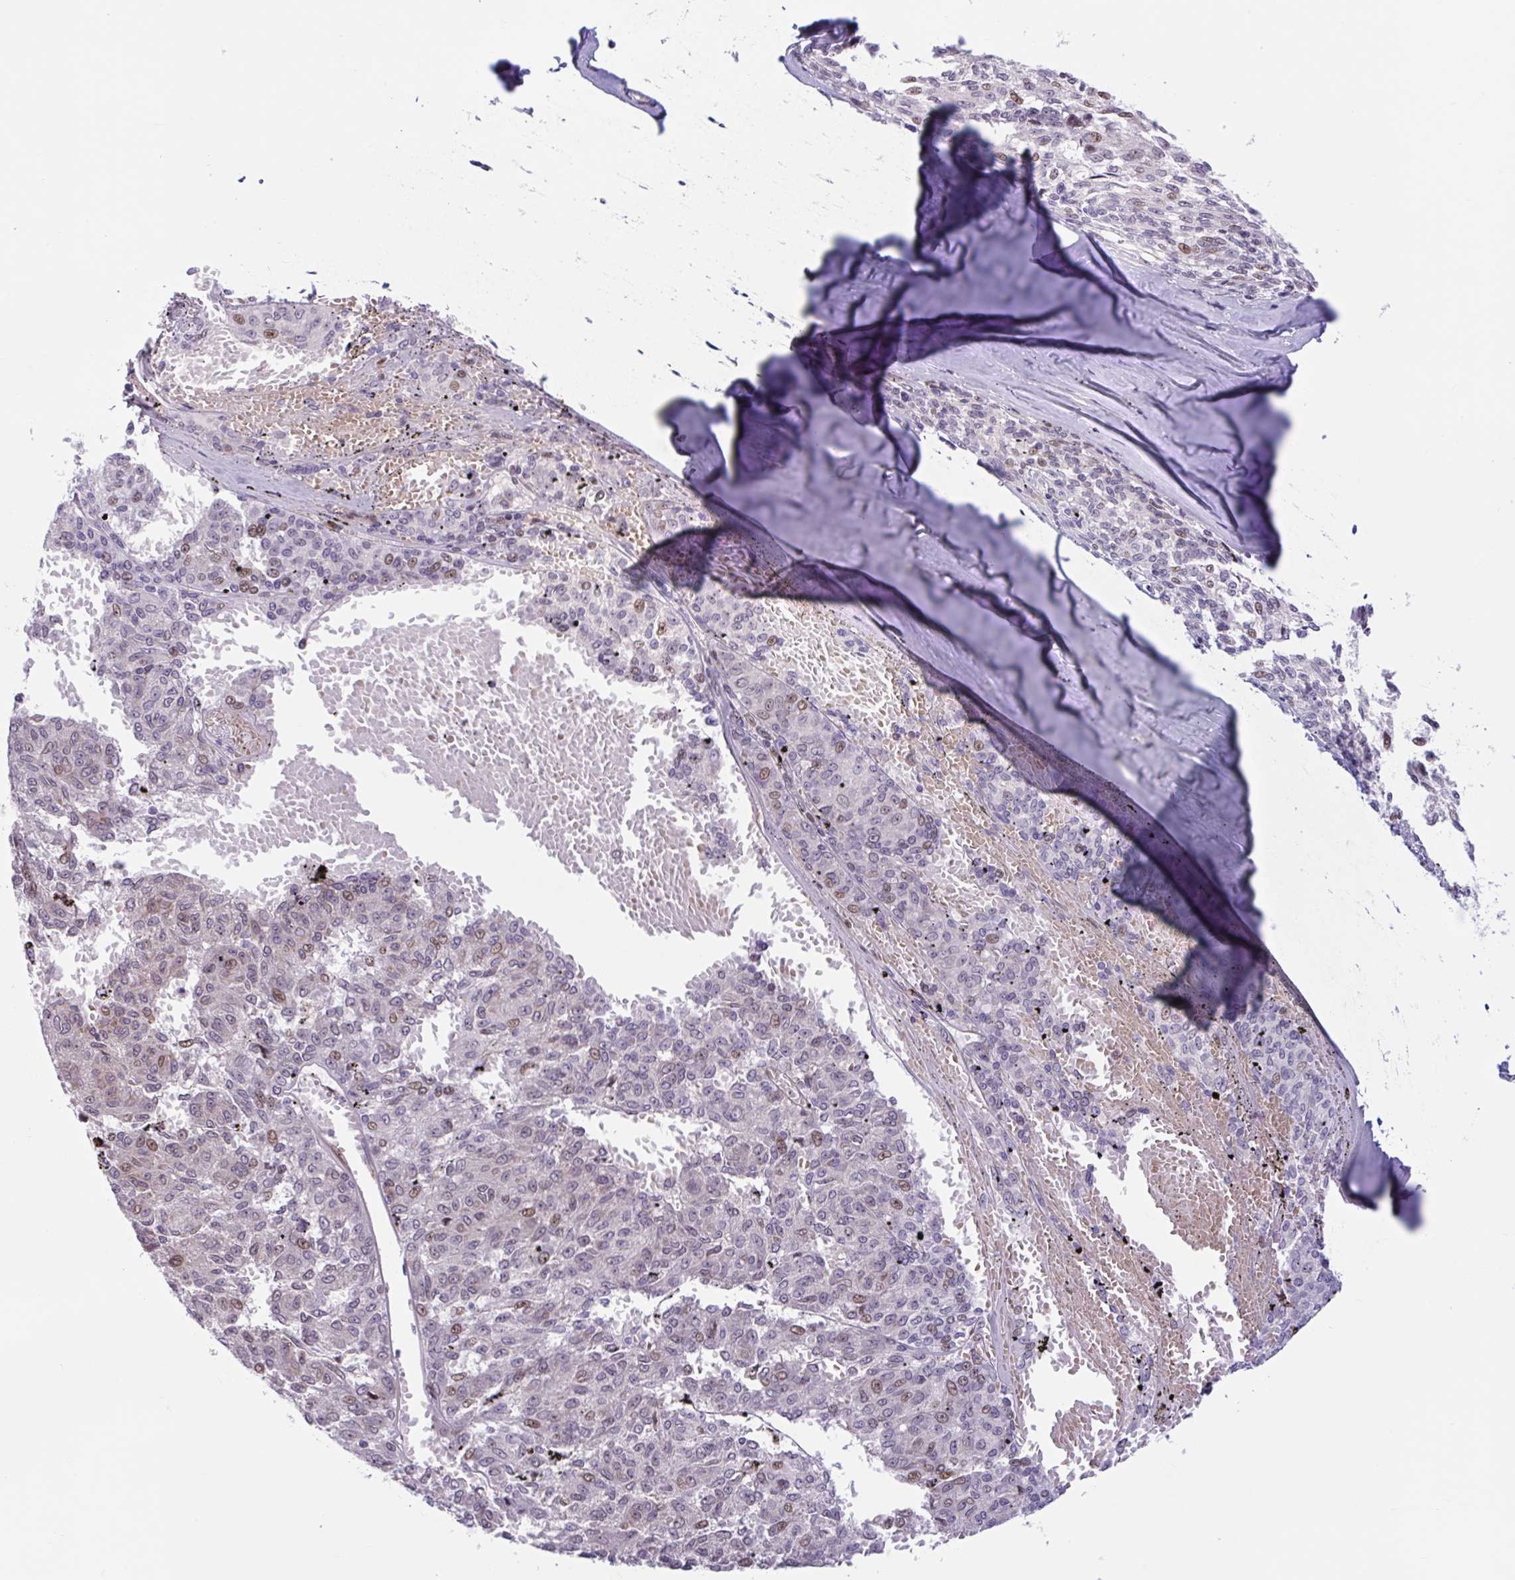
{"staining": {"intensity": "moderate", "quantity": "25%-75%", "location": "nuclear"}, "tissue": "melanoma", "cell_type": "Tumor cells", "image_type": "cancer", "snomed": [{"axis": "morphology", "description": "Malignant melanoma, NOS"}, {"axis": "topography", "description": "Skin"}], "caption": "Melanoma tissue shows moderate nuclear staining in about 25%-75% of tumor cells", "gene": "RBL1", "patient": {"sex": "female", "age": 72}}